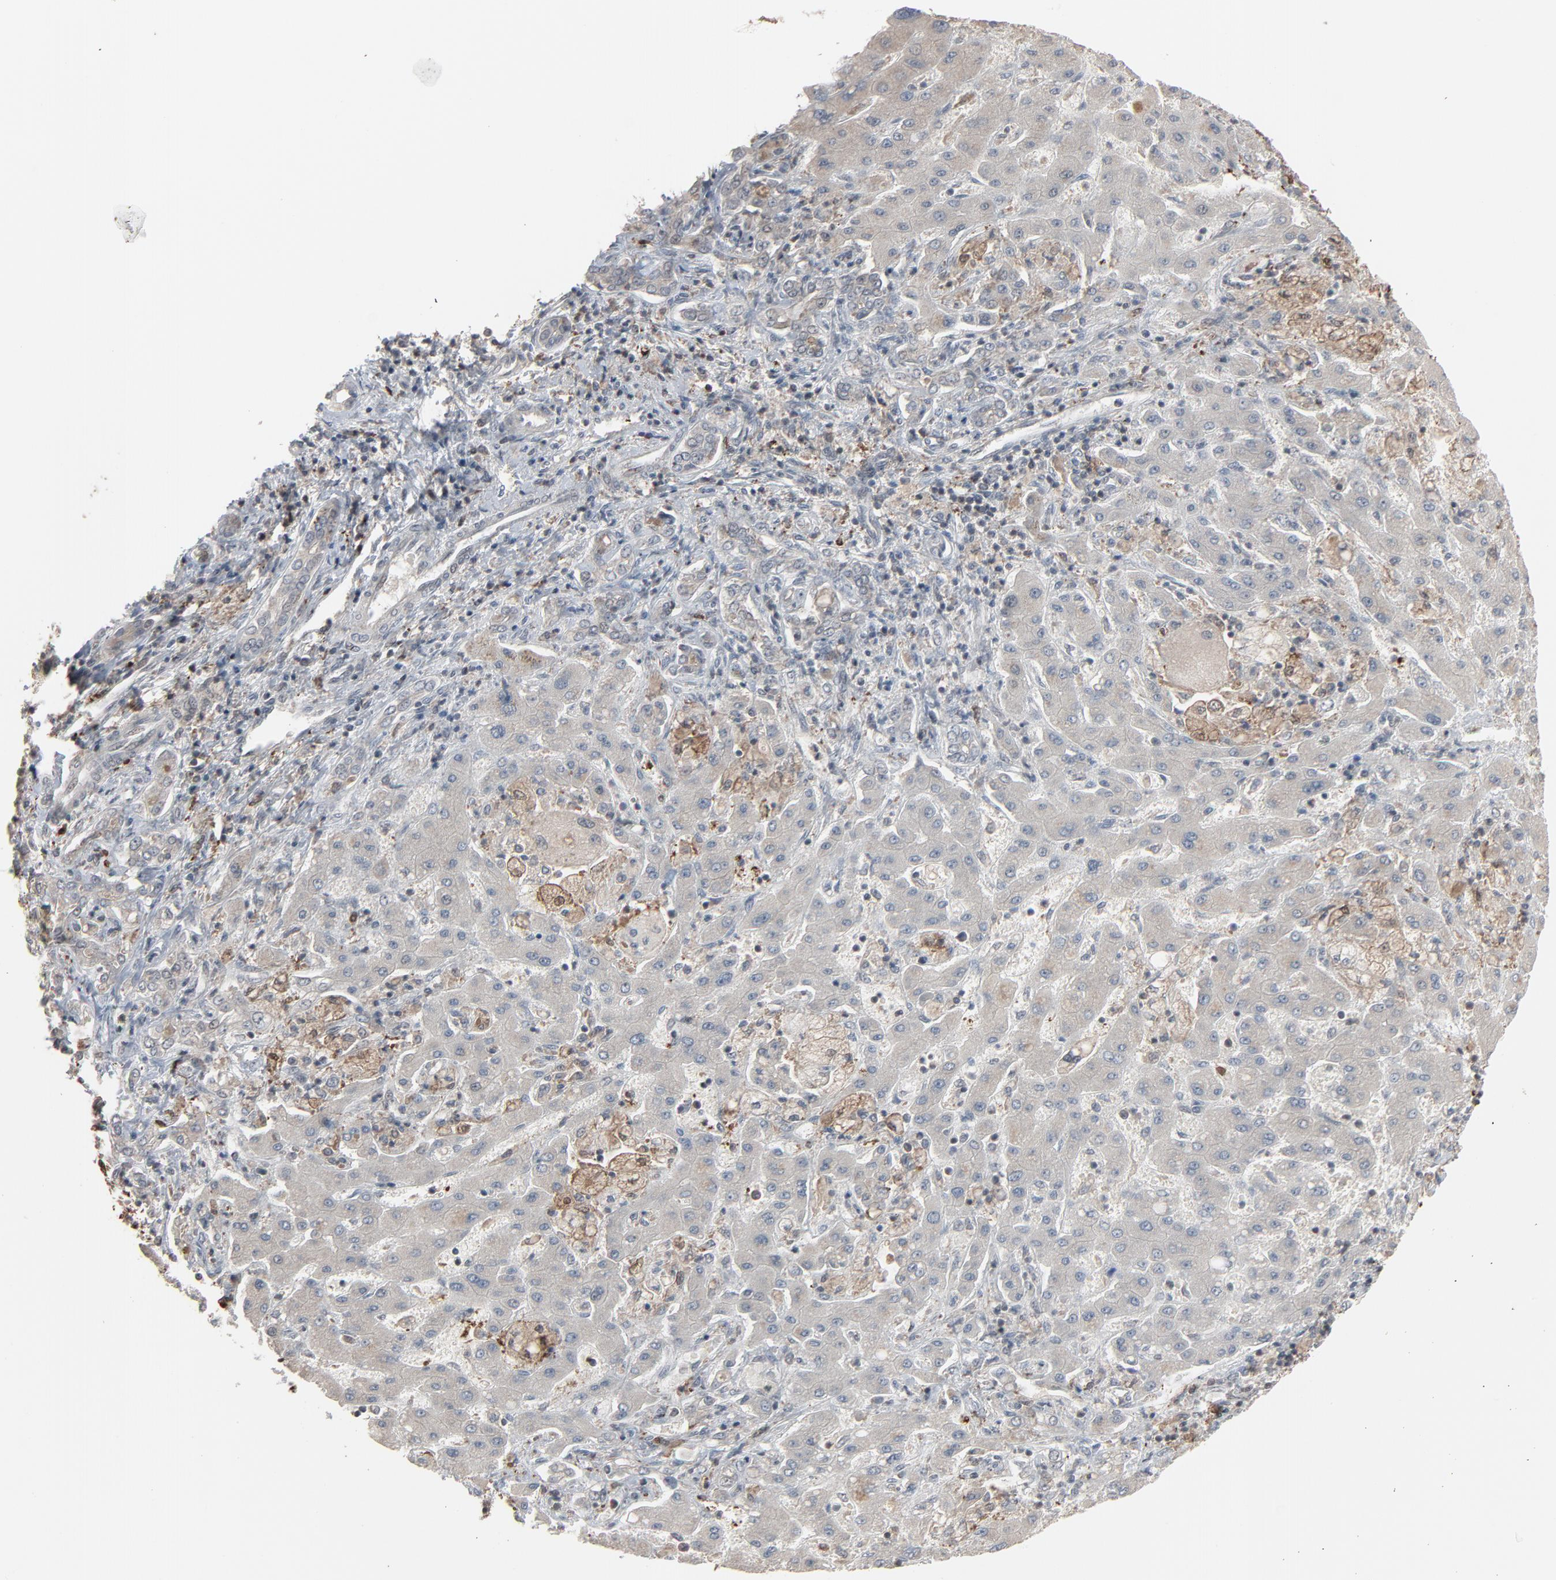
{"staining": {"intensity": "negative", "quantity": "none", "location": "none"}, "tissue": "liver cancer", "cell_type": "Tumor cells", "image_type": "cancer", "snomed": [{"axis": "morphology", "description": "Cholangiocarcinoma"}, {"axis": "topography", "description": "Liver"}], "caption": "Immunohistochemistry of liver cancer reveals no expression in tumor cells.", "gene": "DOCK8", "patient": {"sex": "male", "age": 50}}